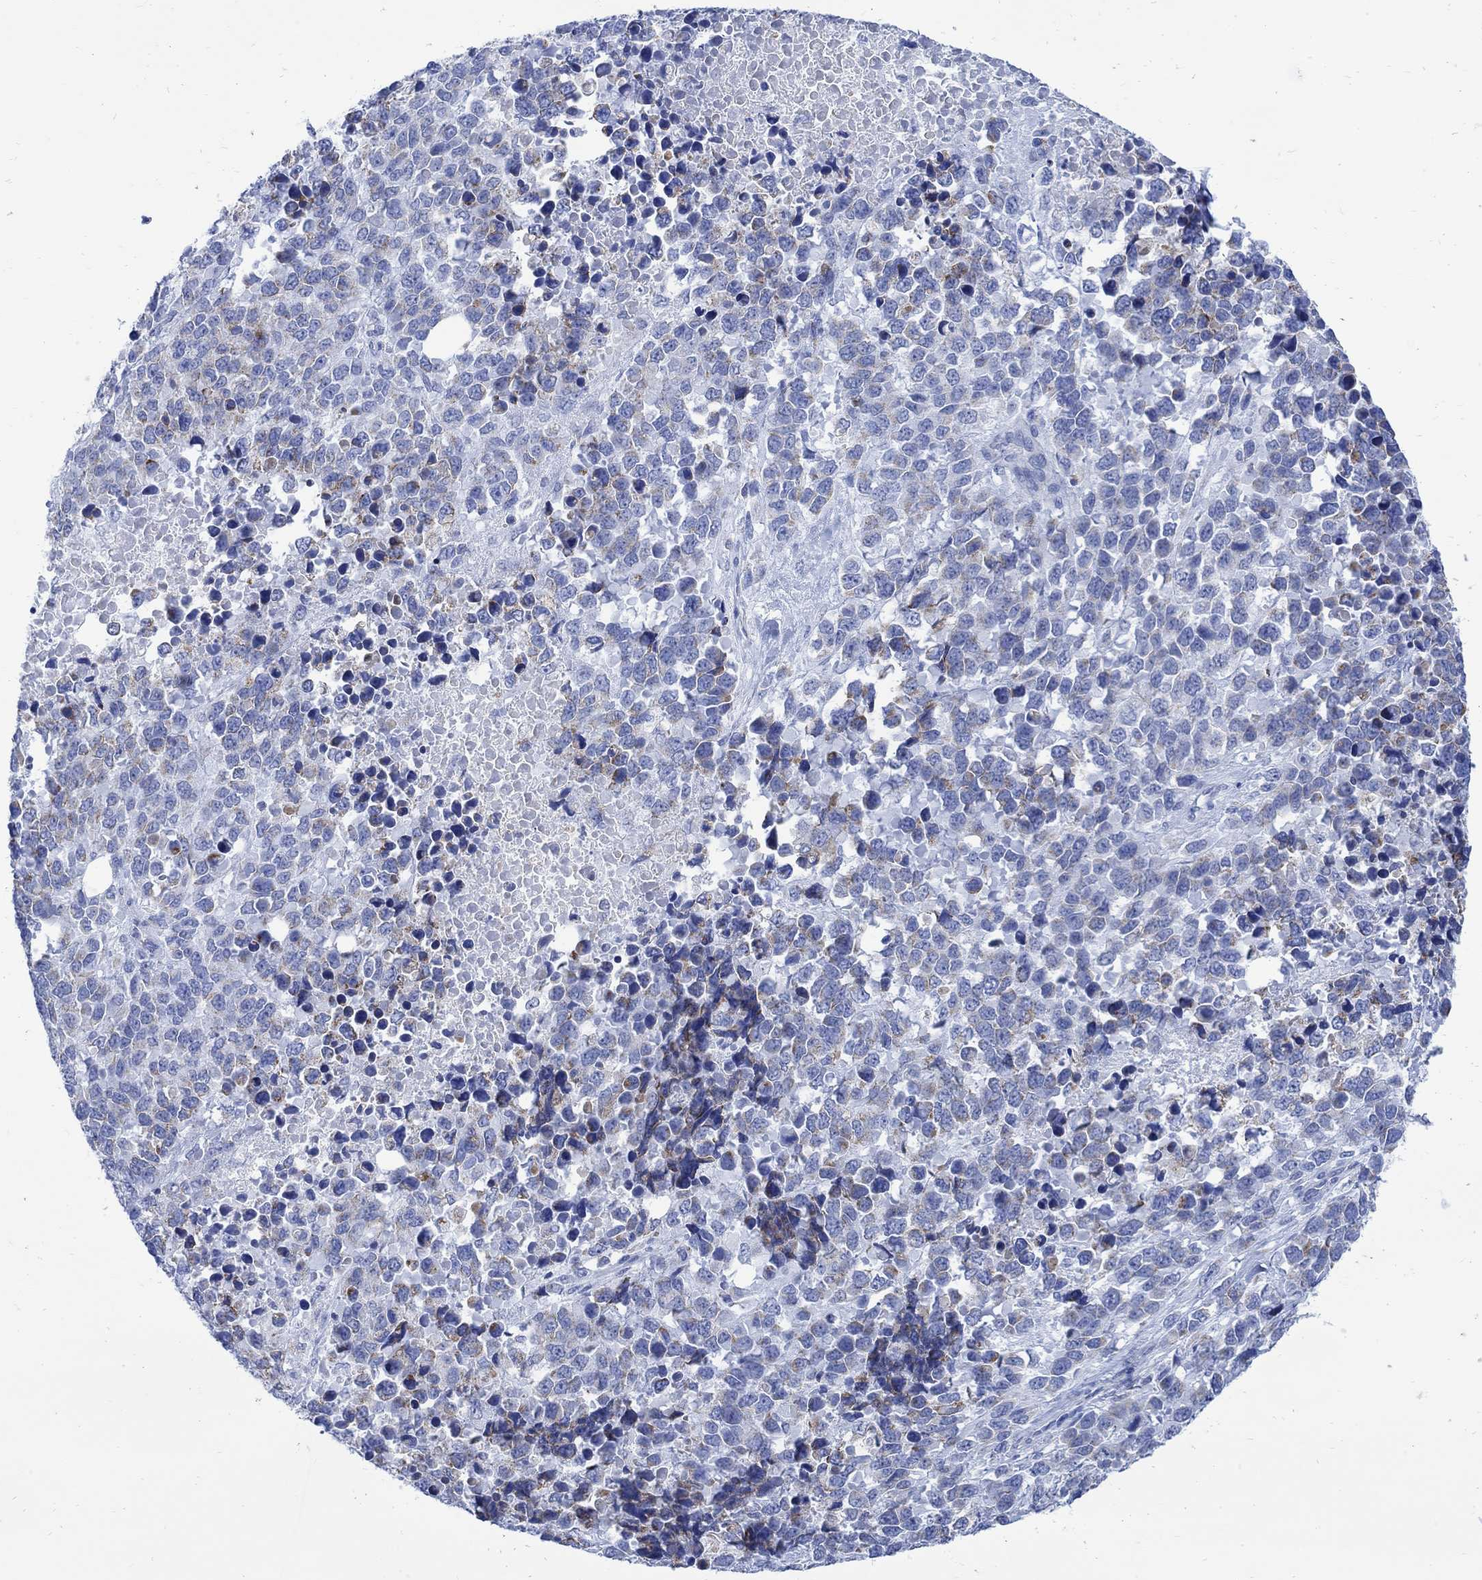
{"staining": {"intensity": "moderate", "quantity": "<25%", "location": "cytoplasmic/membranous"}, "tissue": "melanoma", "cell_type": "Tumor cells", "image_type": "cancer", "snomed": [{"axis": "morphology", "description": "Malignant melanoma, Metastatic site"}, {"axis": "topography", "description": "Skin"}], "caption": "Immunohistochemistry (IHC) micrograph of malignant melanoma (metastatic site) stained for a protein (brown), which exhibits low levels of moderate cytoplasmic/membranous expression in about <25% of tumor cells.", "gene": "CPLX2", "patient": {"sex": "male", "age": 84}}